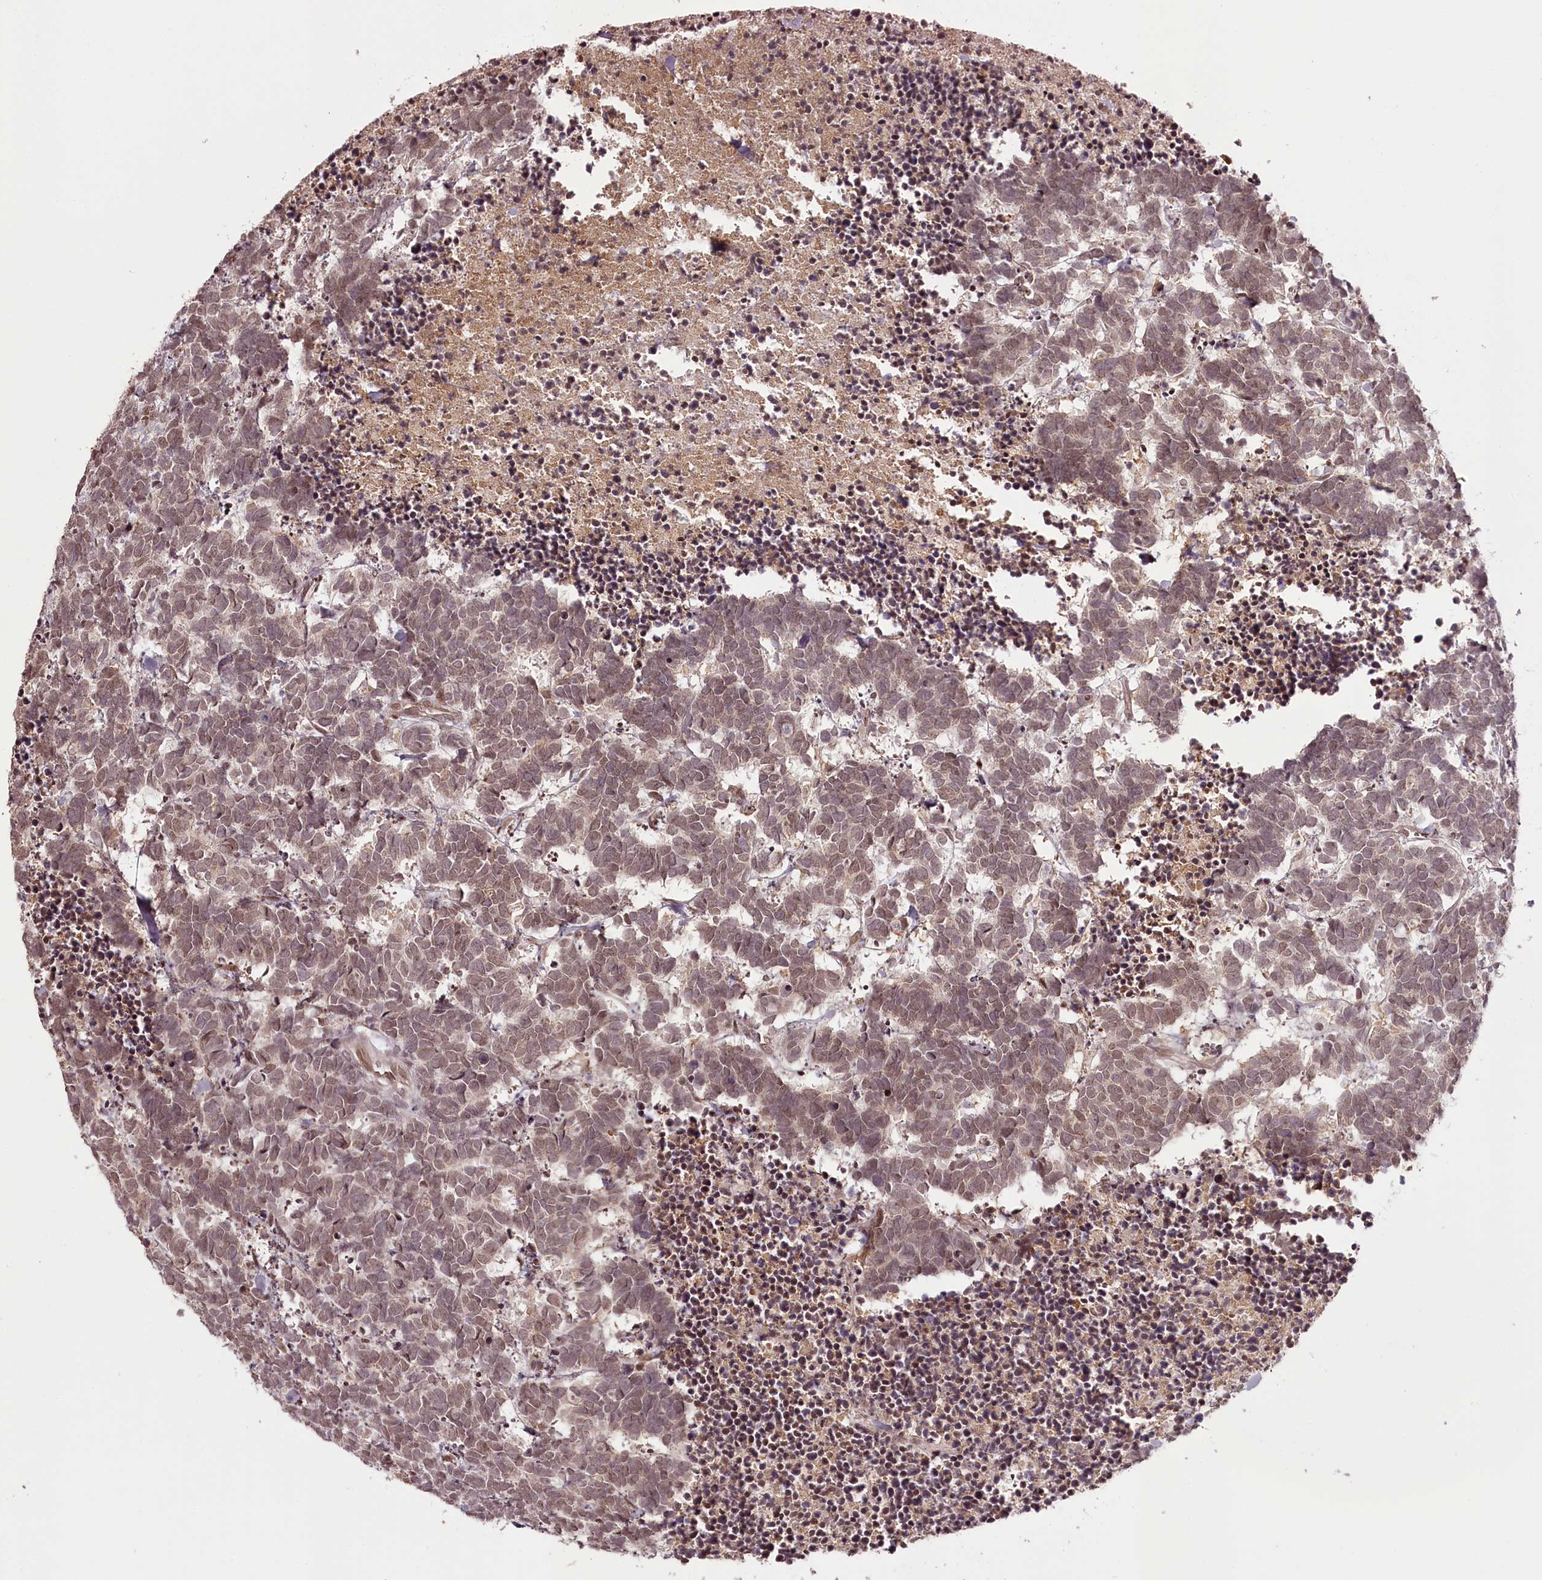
{"staining": {"intensity": "weak", "quantity": "25%-75%", "location": "cytoplasmic/membranous,nuclear"}, "tissue": "carcinoid", "cell_type": "Tumor cells", "image_type": "cancer", "snomed": [{"axis": "morphology", "description": "Carcinoma, NOS"}, {"axis": "morphology", "description": "Carcinoid, malignant, NOS"}, {"axis": "topography", "description": "Urinary bladder"}], "caption": "Immunohistochemical staining of carcinoma shows low levels of weak cytoplasmic/membranous and nuclear protein staining in about 25%-75% of tumor cells.", "gene": "THYN1", "patient": {"sex": "male", "age": 57}}